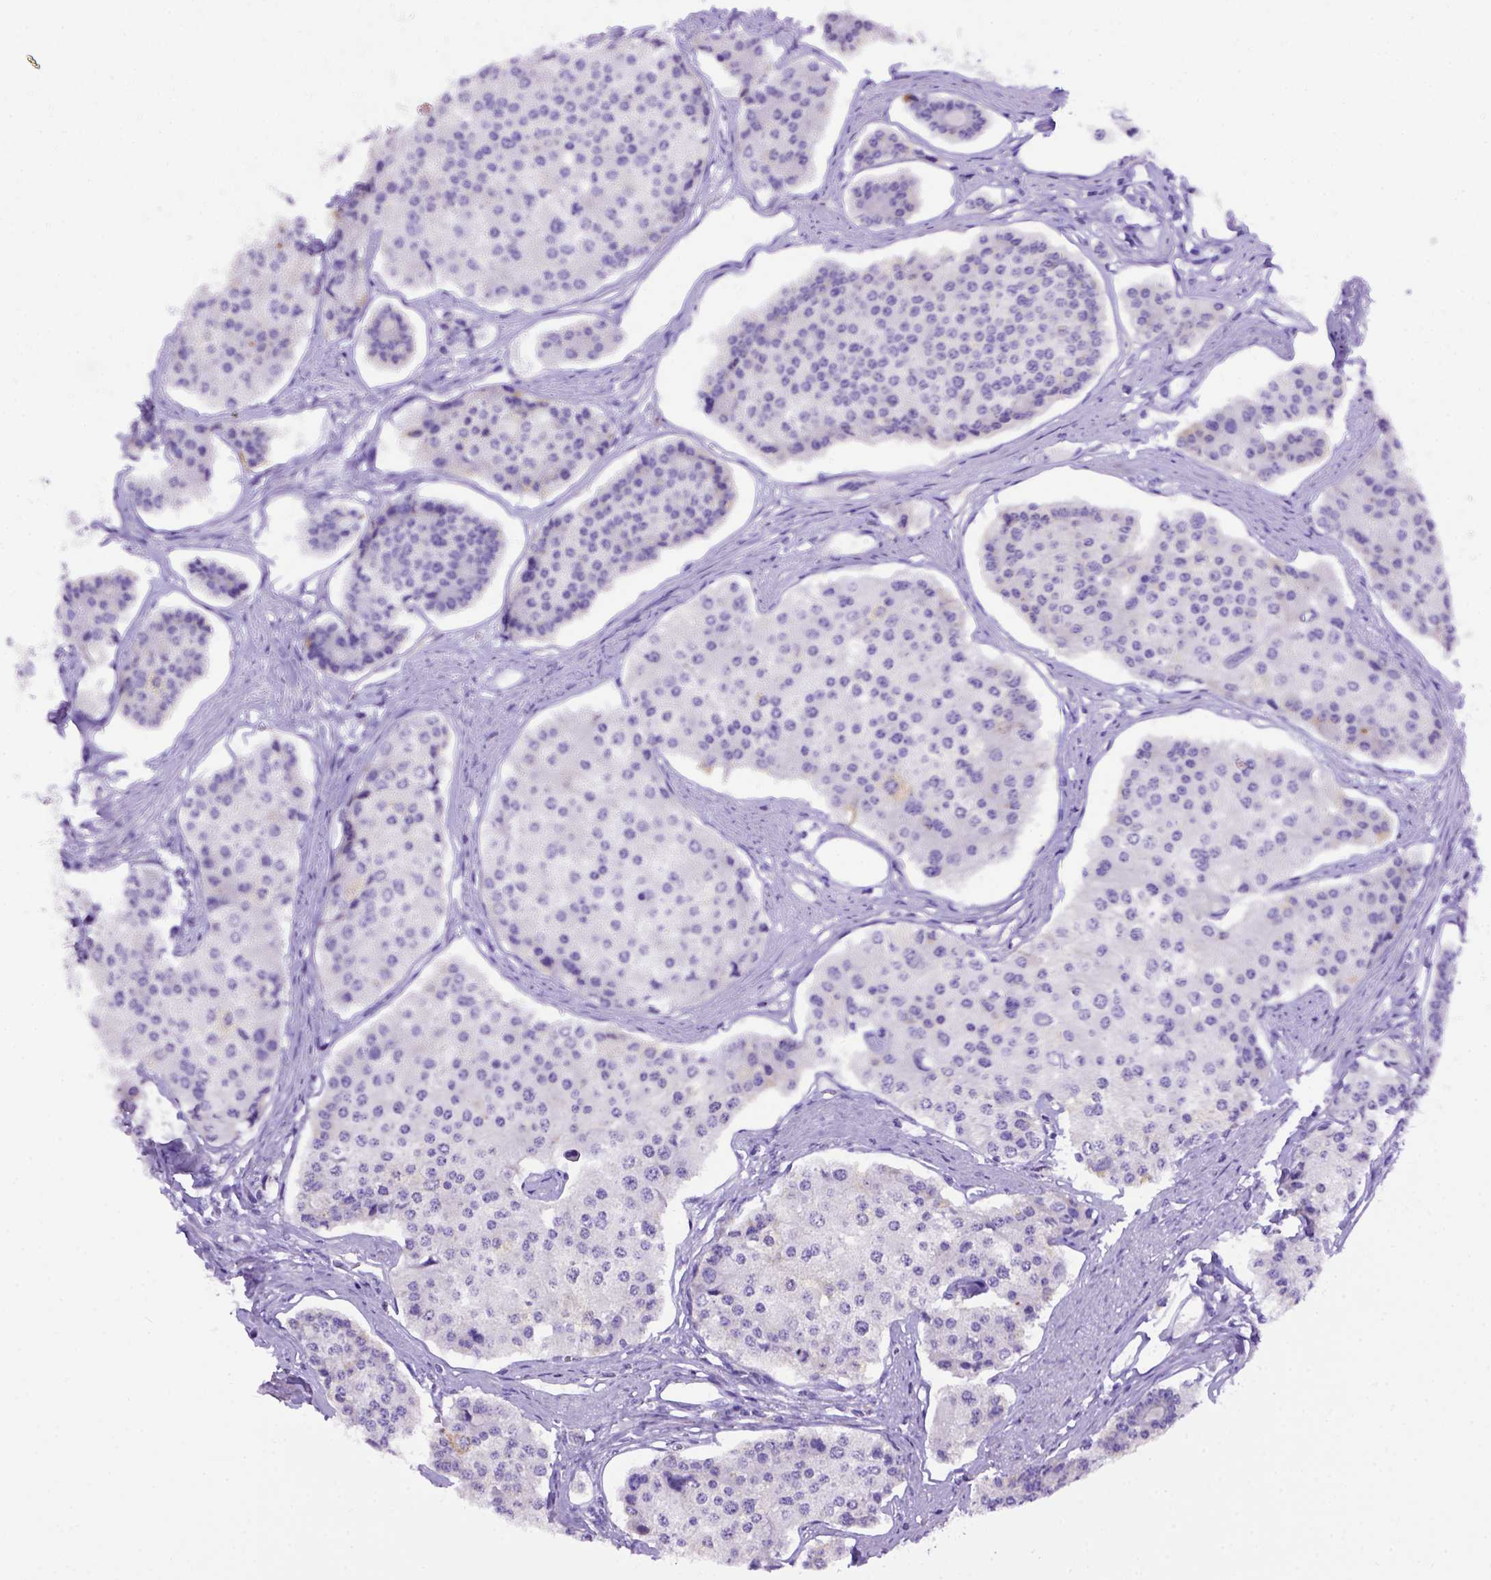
{"staining": {"intensity": "negative", "quantity": "none", "location": "none"}, "tissue": "carcinoid", "cell_type": "Tumor cells", "image_type": "cancer", "snomed": [{"axis": "morphology", "description": "Carcinoid, malignant, NOS"}, {"axis": "topography", "description": "Small intestine"}], "caption": "Carcinoid (malignant) was stained to show a protein in brown. There is no significant staining in tumor cells. The staining is performed using DAB brown chromogen with nuclei counter-stained in using hematoxylin.", "gene": "PTGES", "patient": {"sex": "female", "age": 65}}